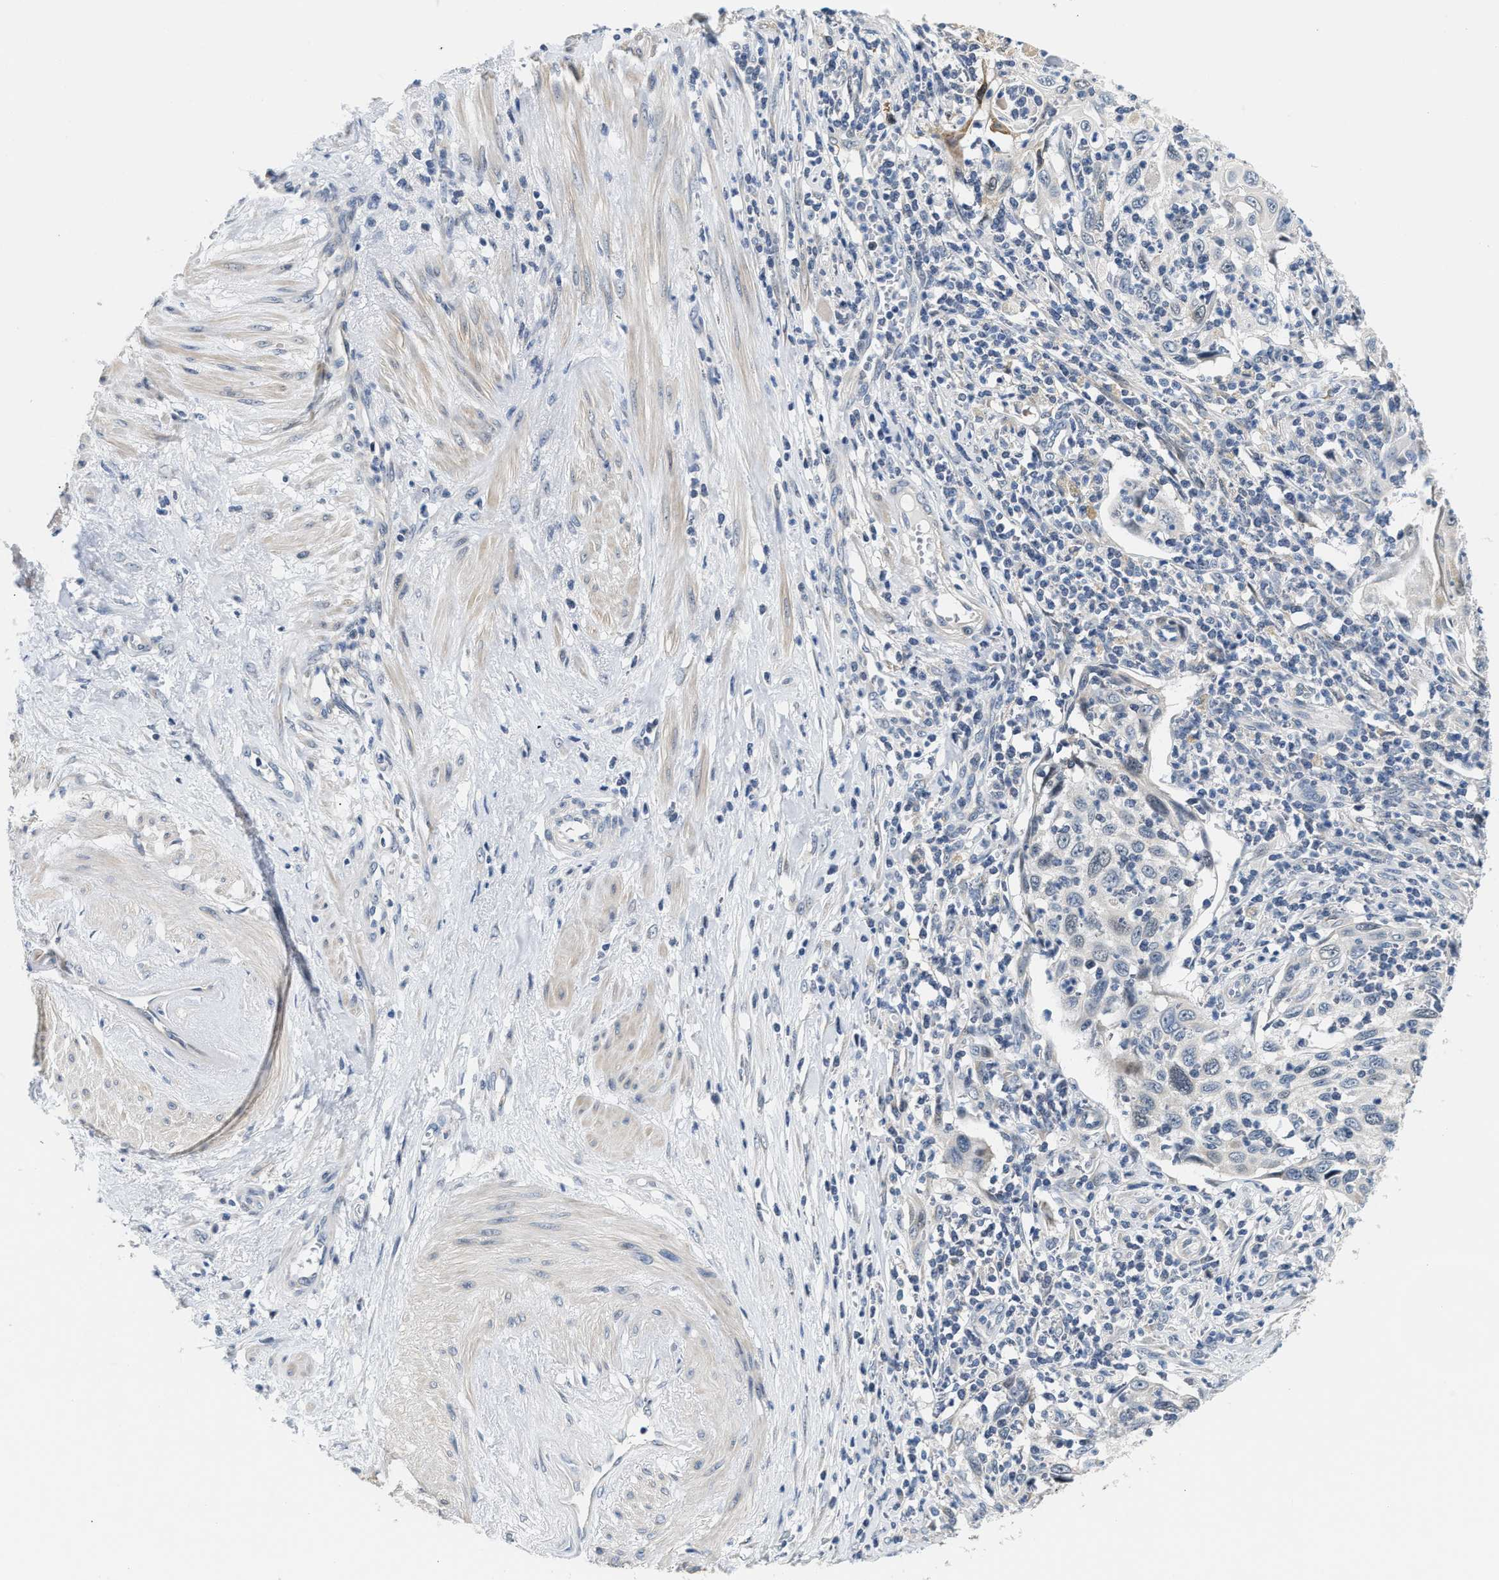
{"staining": {"intensity": "negative", "quantity": "none", "location": "none"}, "tissue": "cervical cancer", "cell_type": "Tumor cells", "image_type": "cancer", "snomed": [{"axis": "morphology", "description": "Squamous cell carcinoma, NOS"}, {"axis": "topography", "description": "Cervix"}], "caption": "Tumor cells are negative for brown protein staining in cervical cancer (squamous cell carcinoma).", "gene": "CLGN", "patient": {"sex": "female", "age": 70}}